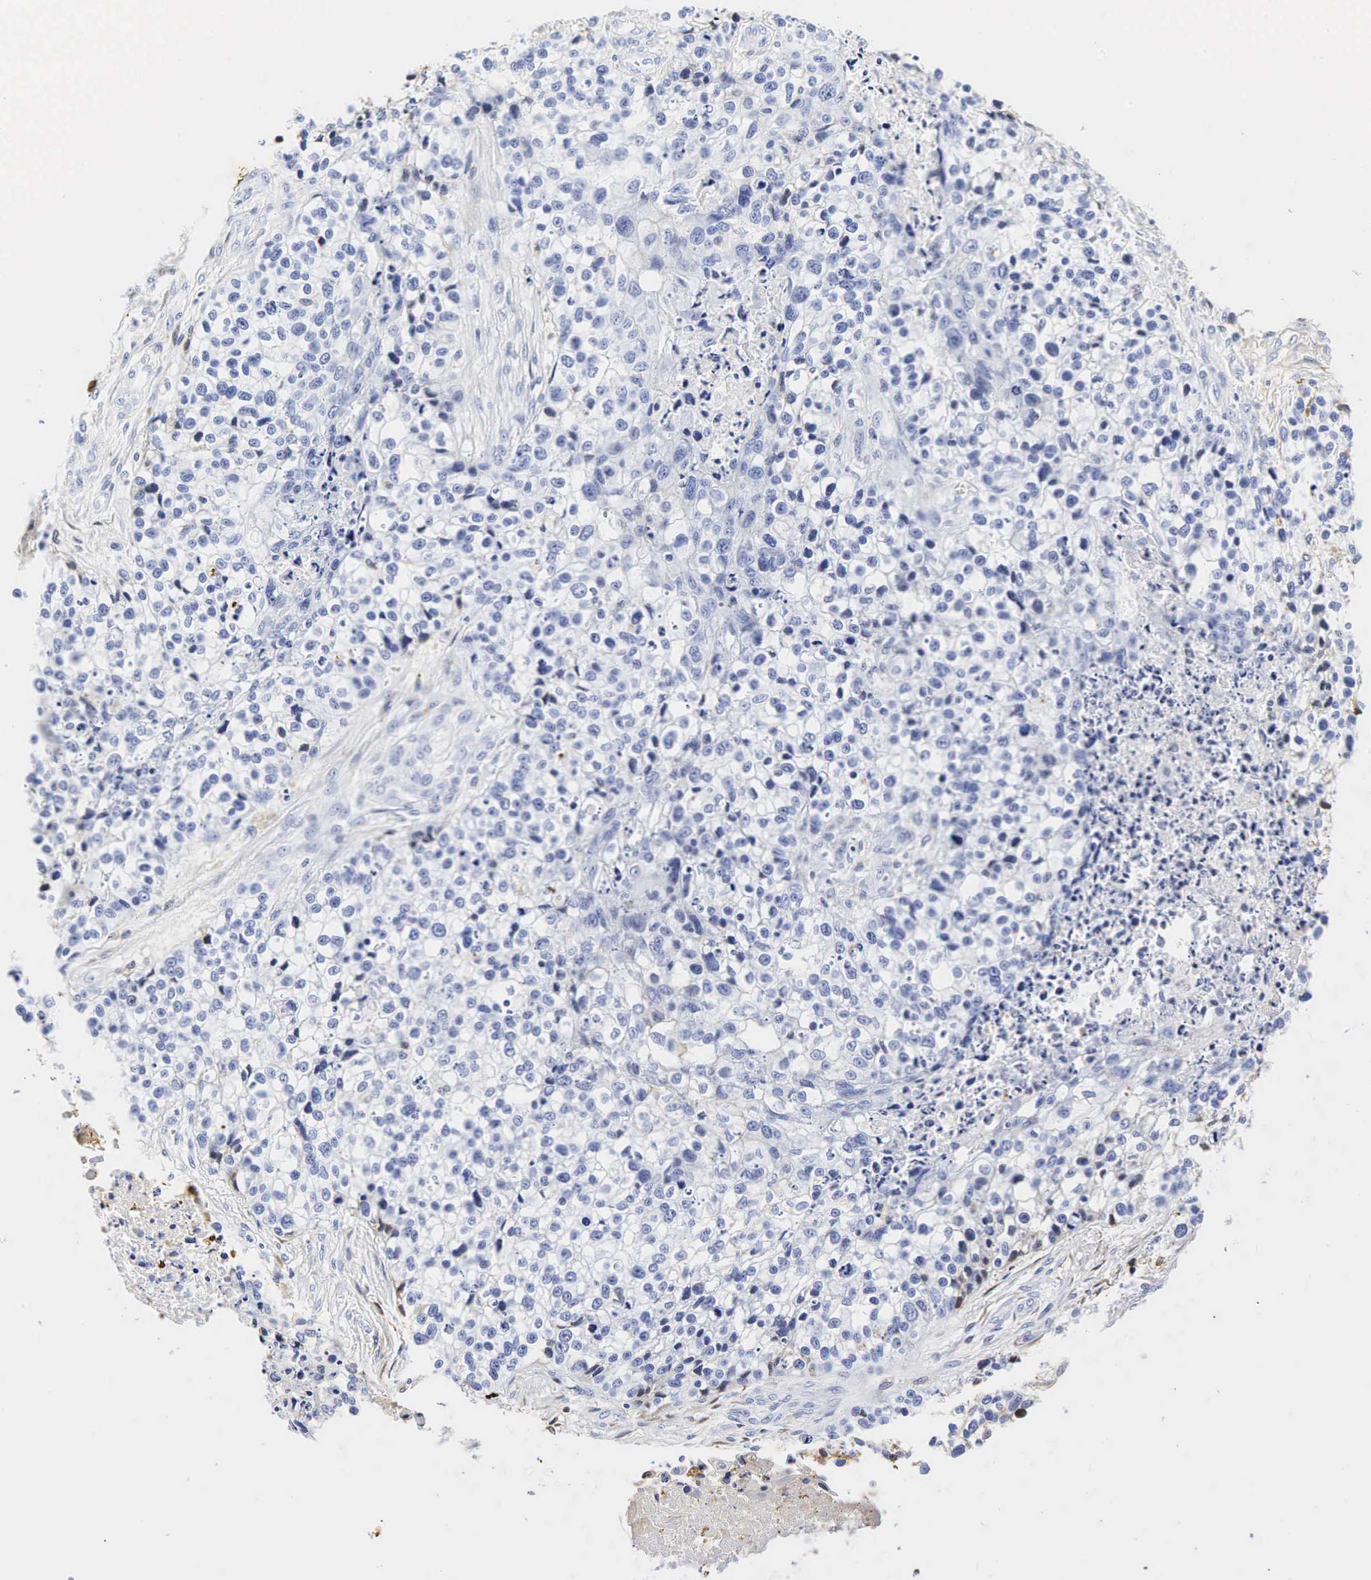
{"staining": {"intensity": "negative", "quantity": "none", "location": "none"}, "tissue": "lung cancer", "cell_type": "Tumor cells", "image_type": "cancer", "snomed": [{"axis": "morphology", "description": "Squamous cell carcinoma, NOS"}, {"axis": "topography", "description": "Lymph node"}, {"axis": "topography", "description": "Lung"}], "caption": "Protein analysis of squamous cell carcinoma (lung) demonstrates no significant expression in tumor cells.", "gene": "LYZ", "patient": {"sex": "male", "age": 74}}